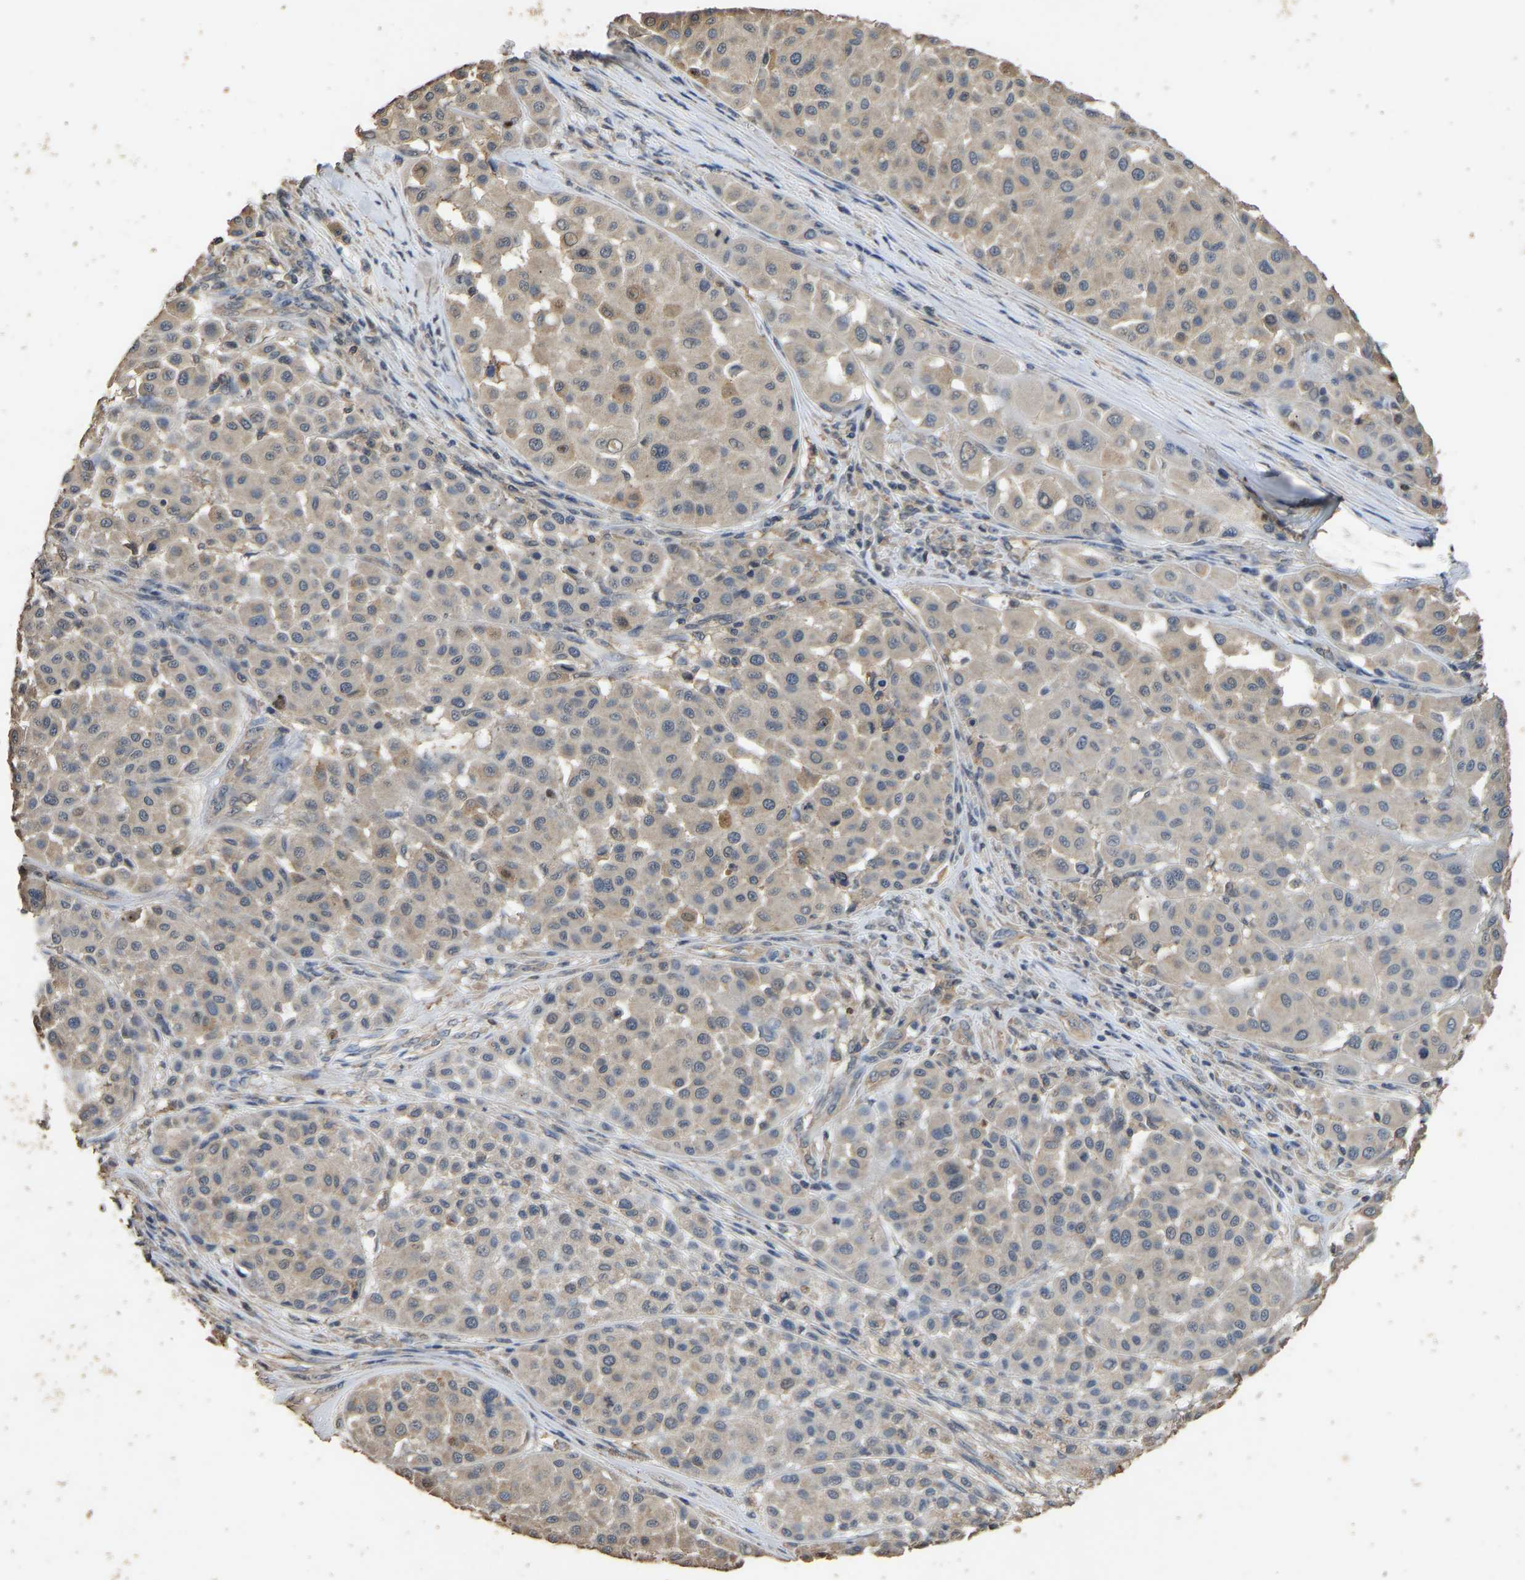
{"staining": {"intensity": "weak", "quantity": "25%-75%", "location": "cytoplasmic/membranous"}, "tissue": "melanoma", "cell_type": "Tumor cells", "image_type": "cancer", "snomed": [{"axis": "morphology", "description": "Malignant melanoma, Metastatic site"}, {"axis": "topography", "description": "Soft tissue"}], "caption": "The histopathology image exhibits a brown stain indicating the presence of a protein in the cytoplasmic/membranous of tumor cells in malignant melanoma (metastatic site).", "gene": "CIDEC", "patient": {"sex": "male", "age": 41}}